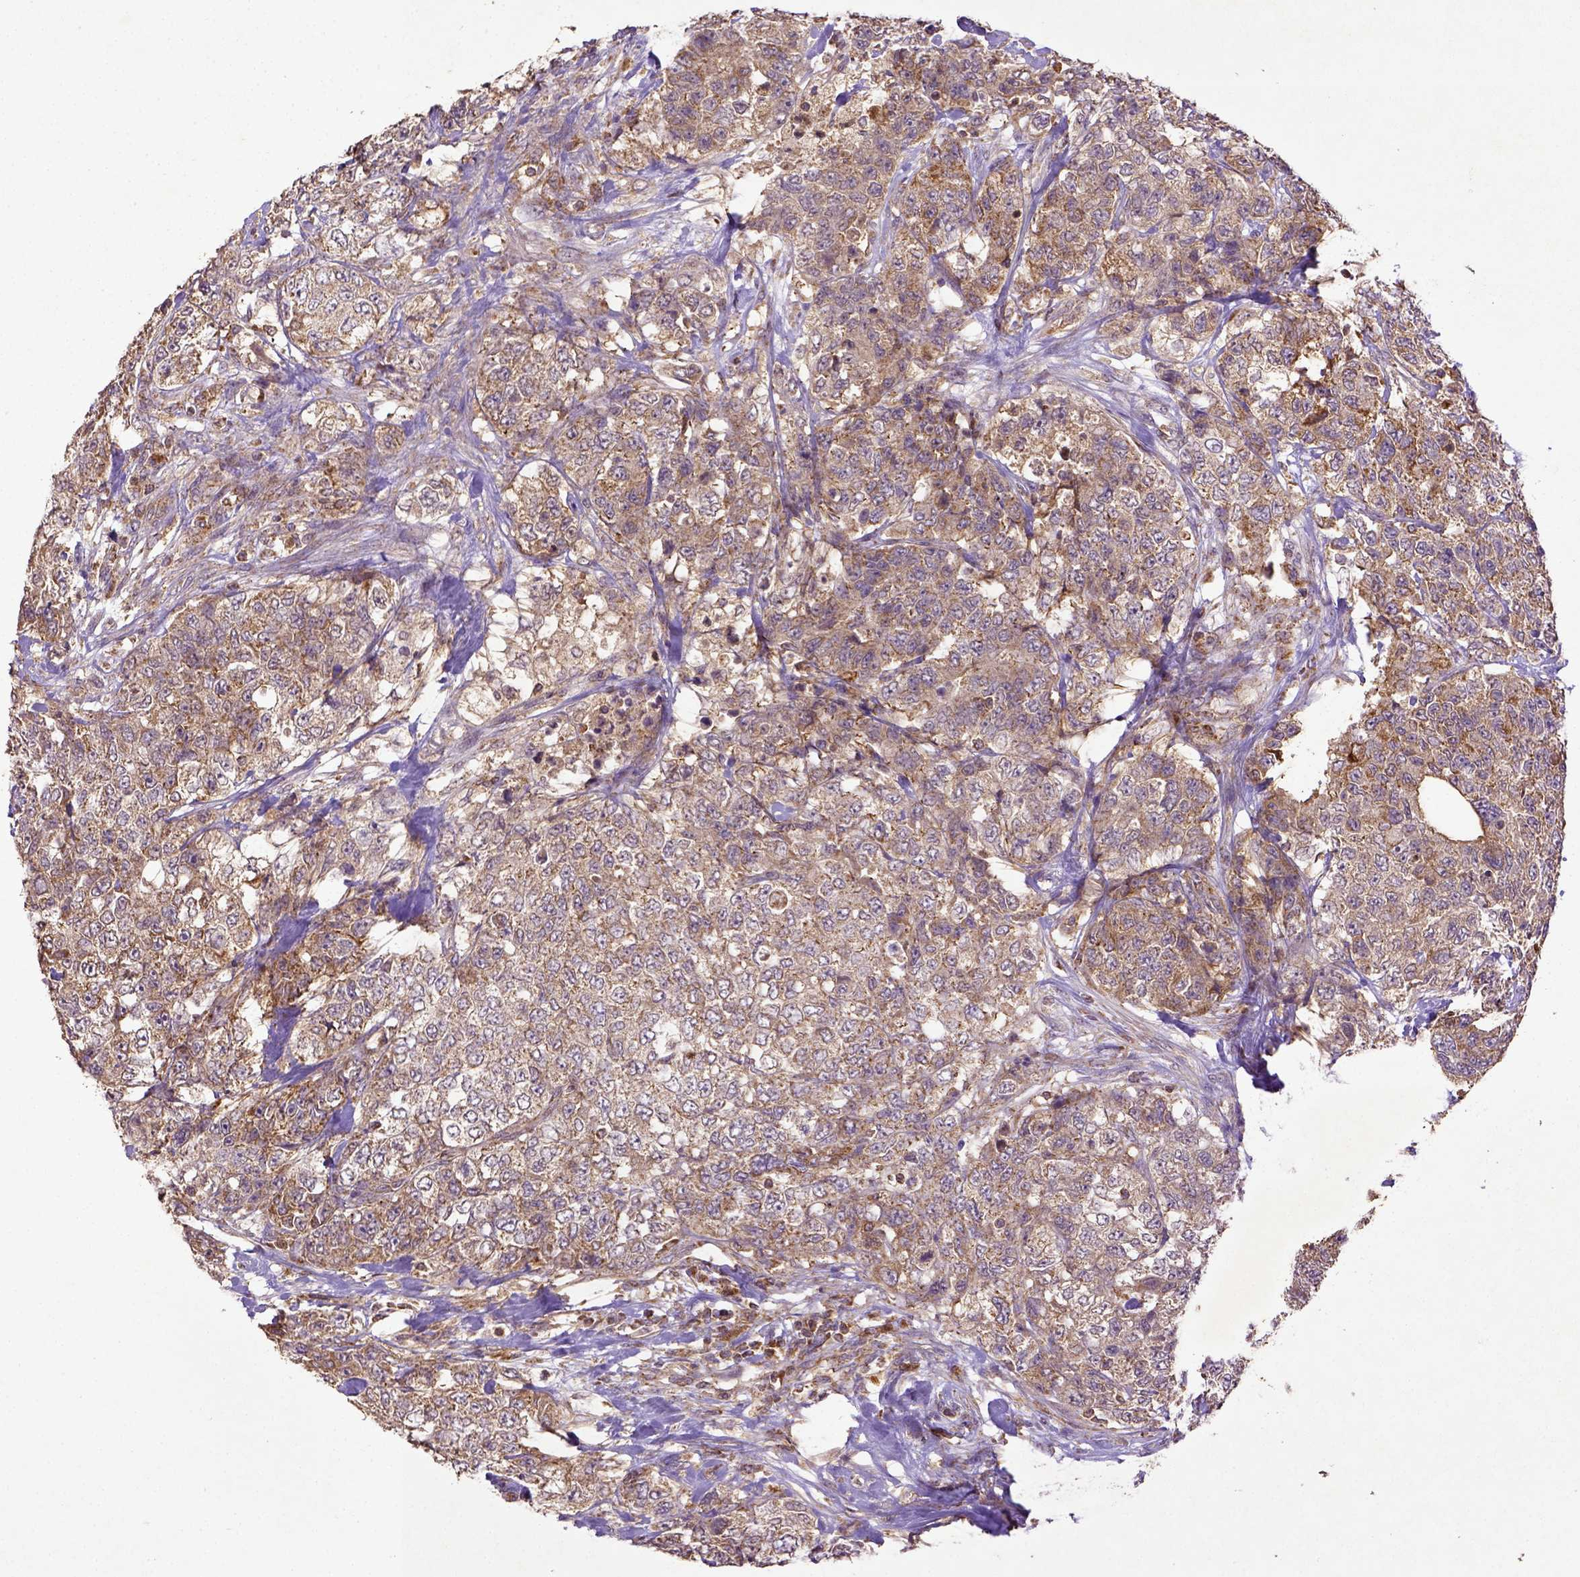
{"staining": {"intensity": "moderate", "quantity": ">75%", "location": "cytoplasmic/membranous"}, "tissue": "urothelial cancer", "cell_type": "Tumor cells", "image_type": "cancer", "snomed": [{"axis": "morphology", "description": "Urothelial carcinoma, High grade"}, {"axis": "topography", "description": "Urinary bladder"}], "caption": "IHC (DAB) staining of human urothelial cancer shows moderate cytoplasmic/membranous protein expression in approximately >75% of tumor cells.", "gene": "MT-CO1", "patient": {"sex": "female", "age": 78}}